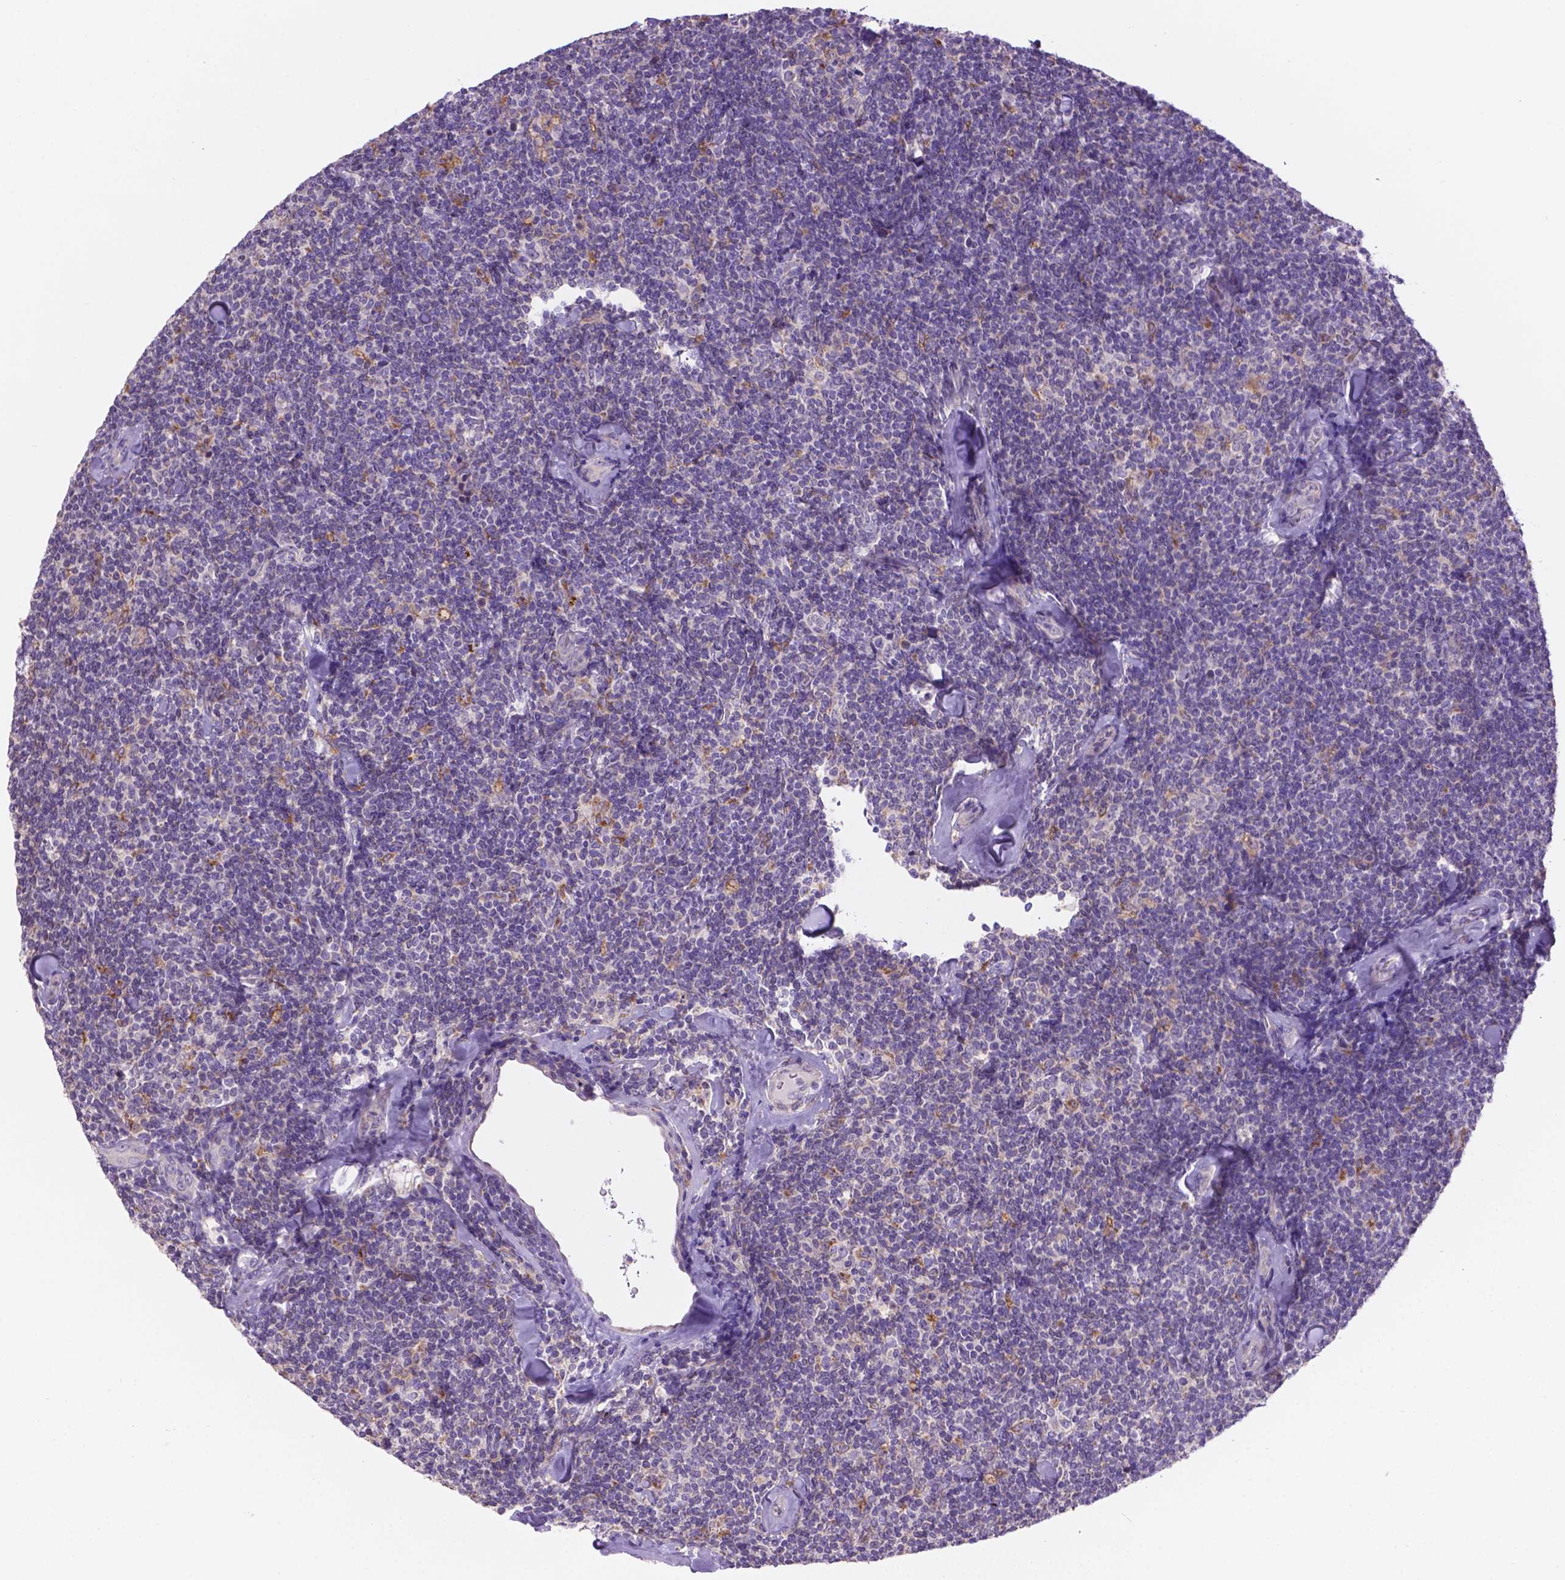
{"staining": {"intensity": "negative", "quantity": "none", "location": "none"}, "tissue": "lymphoma", "cell_type": "Tumor cells", "image_type": "cancer", "snomed": [{"axis": "morphology", "description": "Malignant lymphoma, non-Hodgkin's type, Low grade"}, {"axis": "topography", "description": "Lymph node"}], "caption": "Tumor cells are negative for brown protein staining in lymphoma.", "gene": "CDH7", "patient": {"sex": "female", "age": 56}}